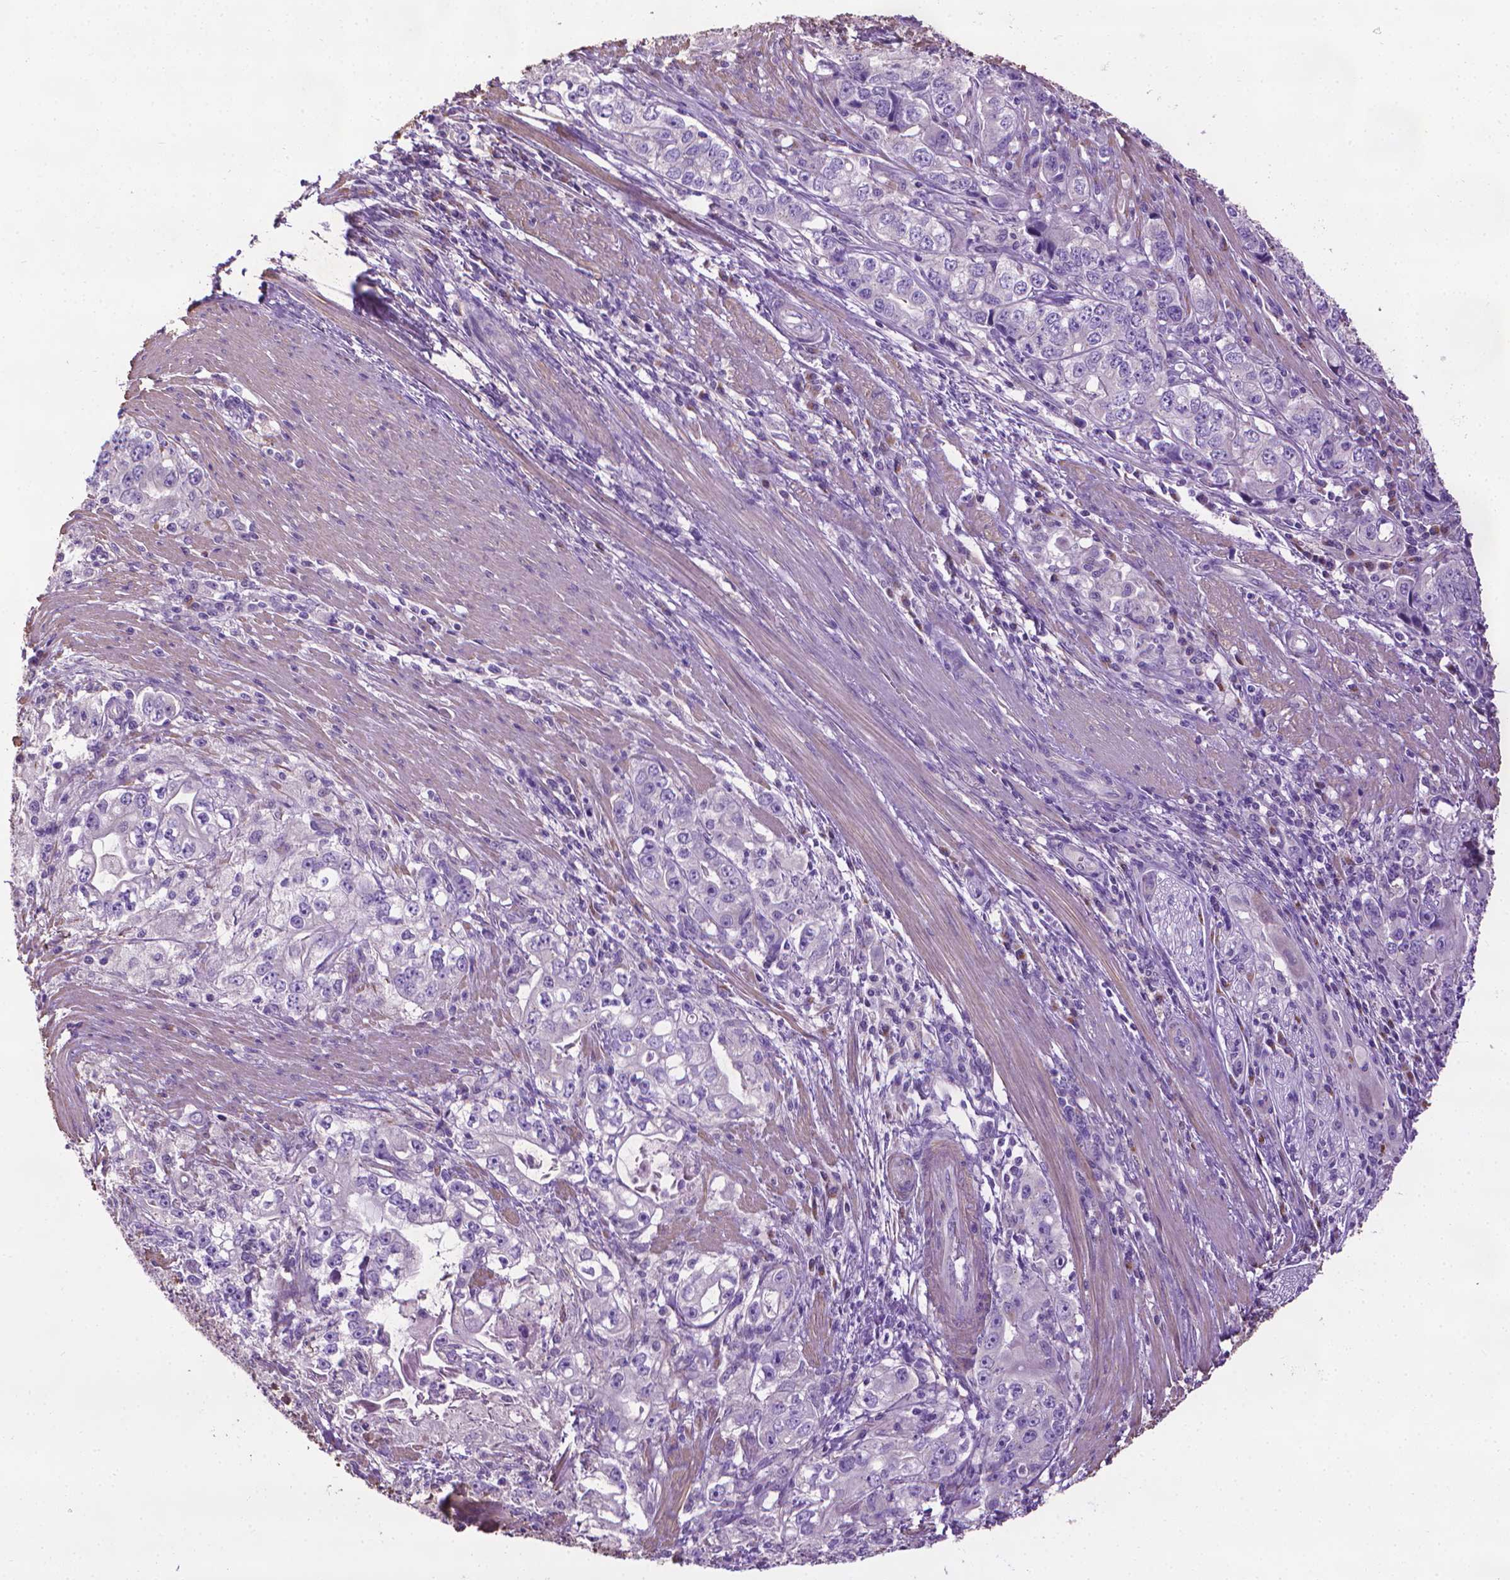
{"staining": {"intensity": "negative", "quantity": "none", "location": "none"}, "tissue": "stomach cancer", "cell_type": "Tumor cells", "image_type": "cancer", "snomed": [{"axis": "morphology", "description": "Adenocarcinoma, NOS"}, {"axis": "topography", "description": "Stomach, lower"}], "caption": "This is an immunohistochemistry (IHC) histopathology image of stomach adenocarcinoma. There is no staining in tumor cells.", "gene": "AQP10", "patient": {"sex": "female", "age": 72}}